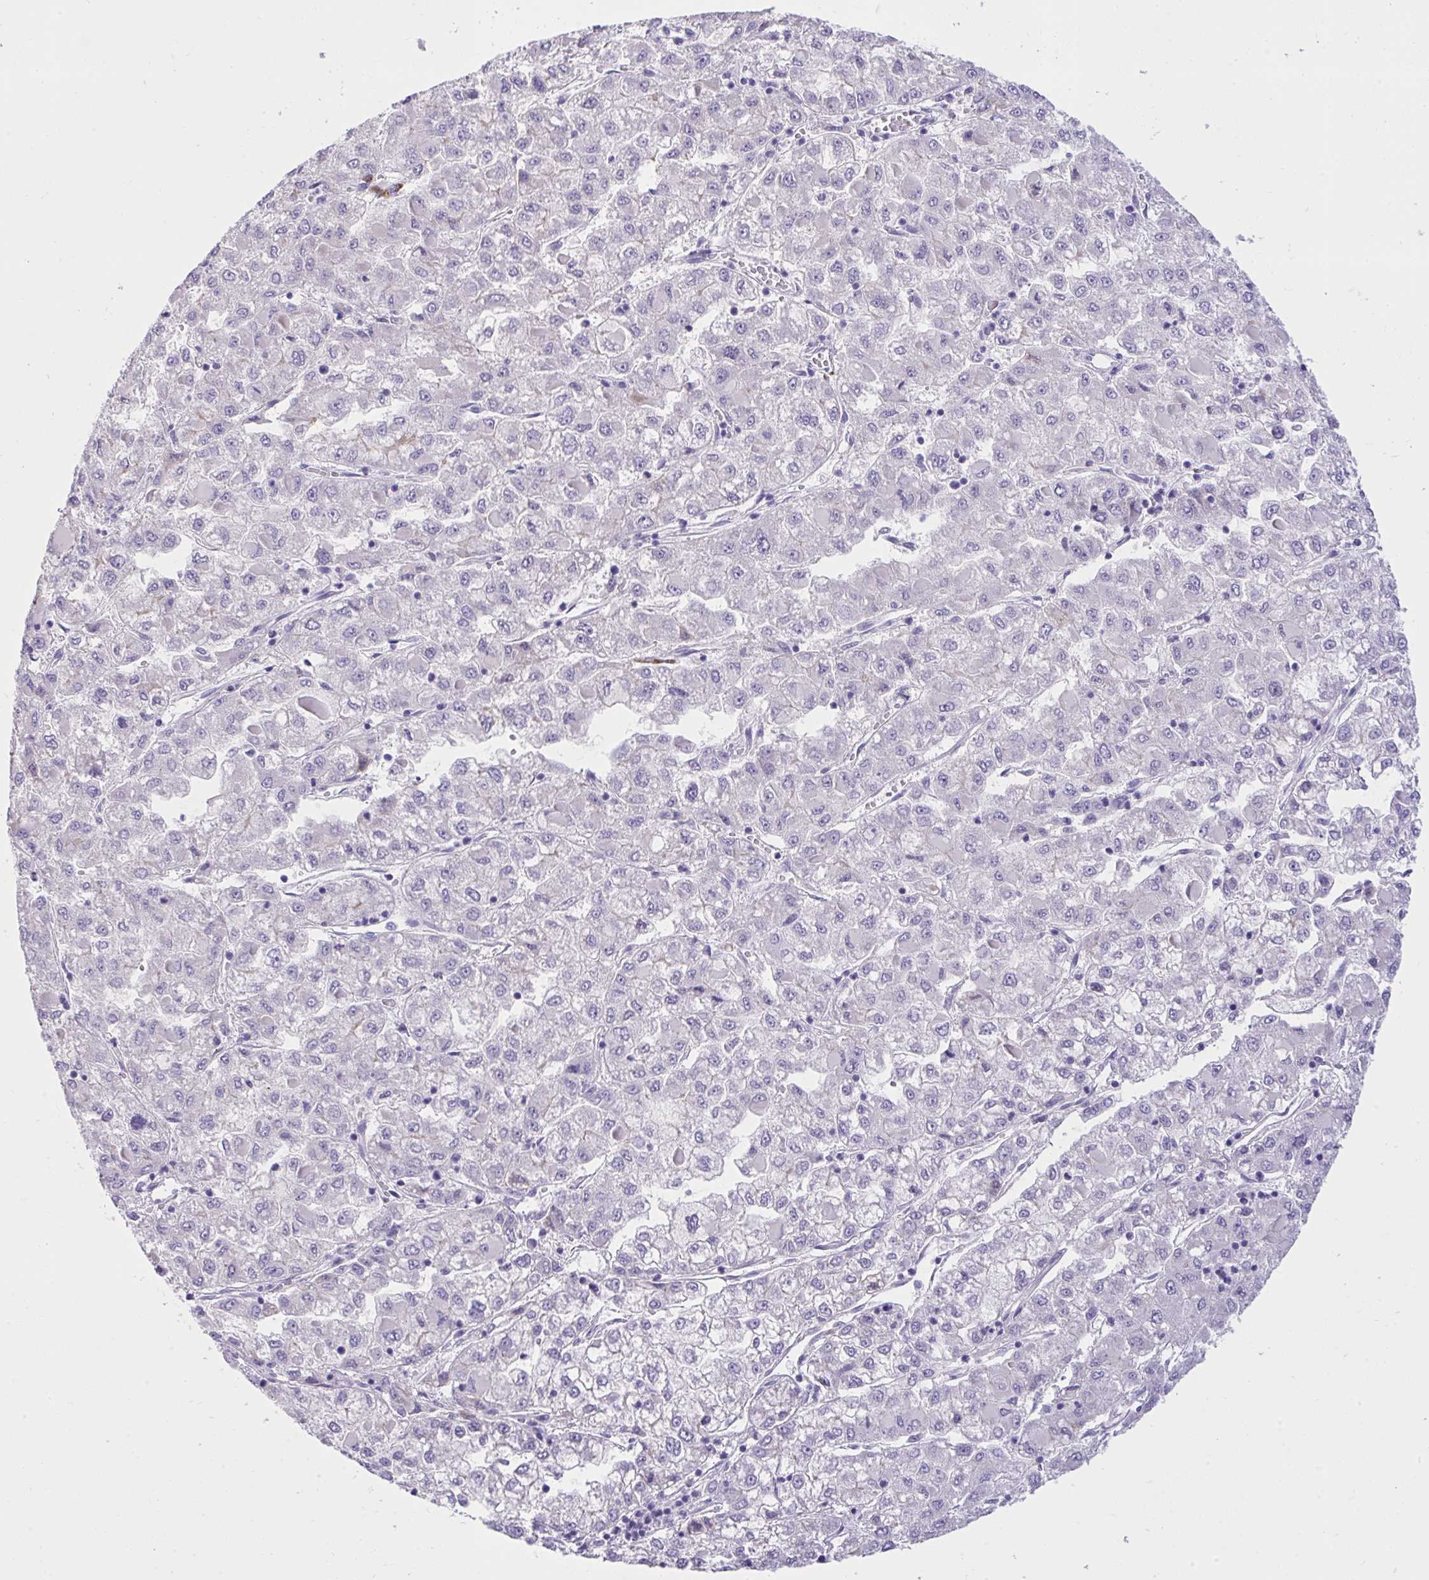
{"staining": {"intensity": "negative", "quantity": "none", "location": "none"}, "tissue": "liver cancer", "cell_type": "Tumor cells", "image_type": "cancer", "snomed": [{"axis": "morphology", "description": "Carcinoma, Hepatocellular, NOS"}, {"axis": "topography", "description": "Liver"}], "caption": "Human hepatocellular carcinoma (liver) stained for a protein using IHC shows no expression in tumor cells.", "gene": "PIGZ", "patient": {"sex": "male", "age": 40}}